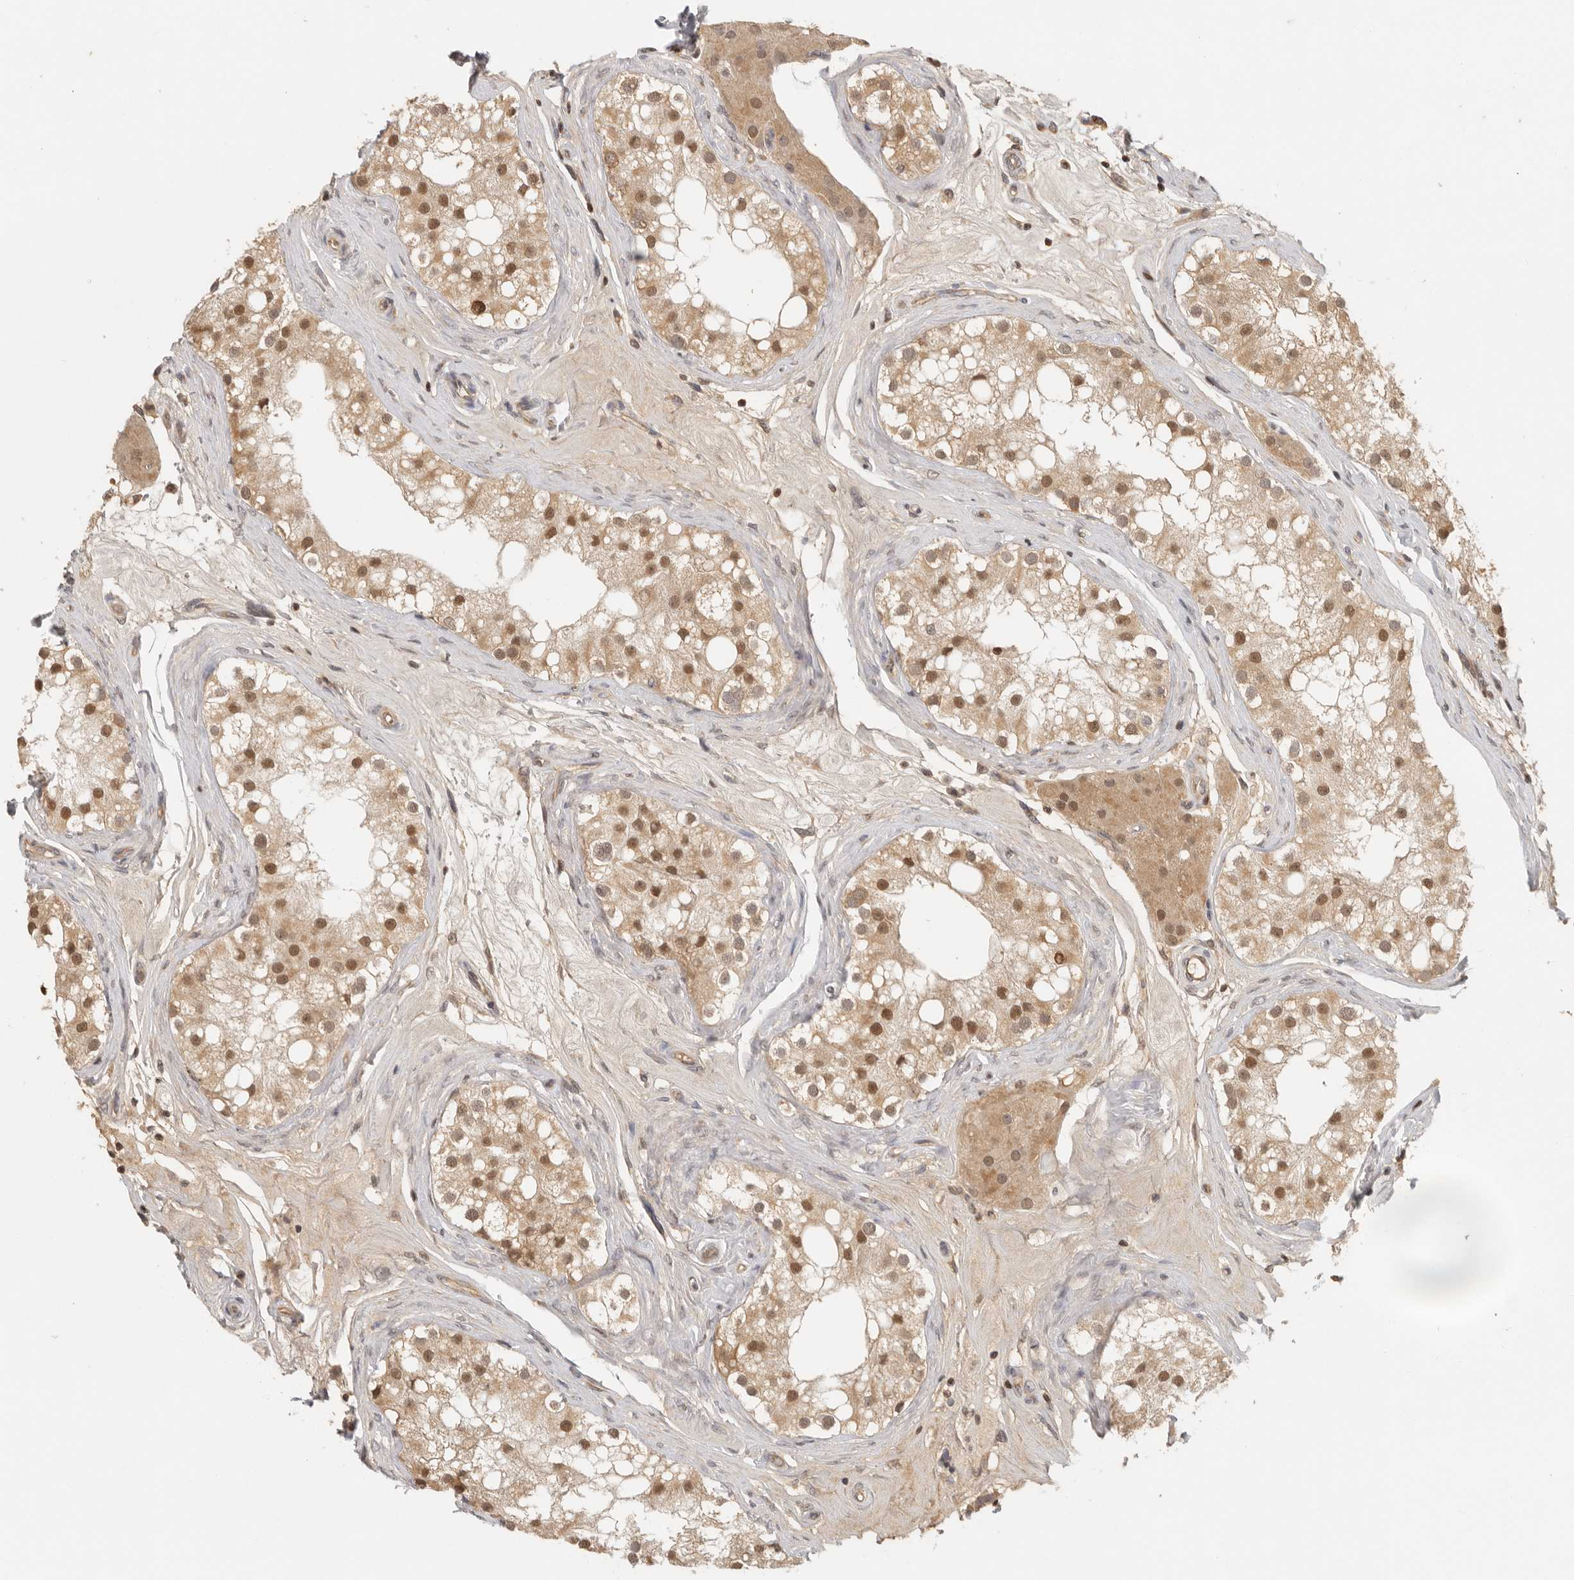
{"staining": {"intensity": "moderate", "quantity": ">75%", "location": "cytoplasmic/membranous,nuclear"}, "tissue": "testis", "cell_type": "Cells in seminiferous ducts", "image_type": "normal", "snomed": [{"axis": "morphology", "description": "Normal tissue, NOS"}, {"axis": "topography", "description": "Testis"}], "caption": "Immunohistochemical staining of normal human testis reveals medium levels of moderate cytoplasmic/membranous,nuclear expression in about >75% of cells in seminiferous ducts. (brown staining indicates protein expression, while blue staining denotes nuclei).", "gene": "PSMA5", "patient": {"sex": "male", "age": 84}}